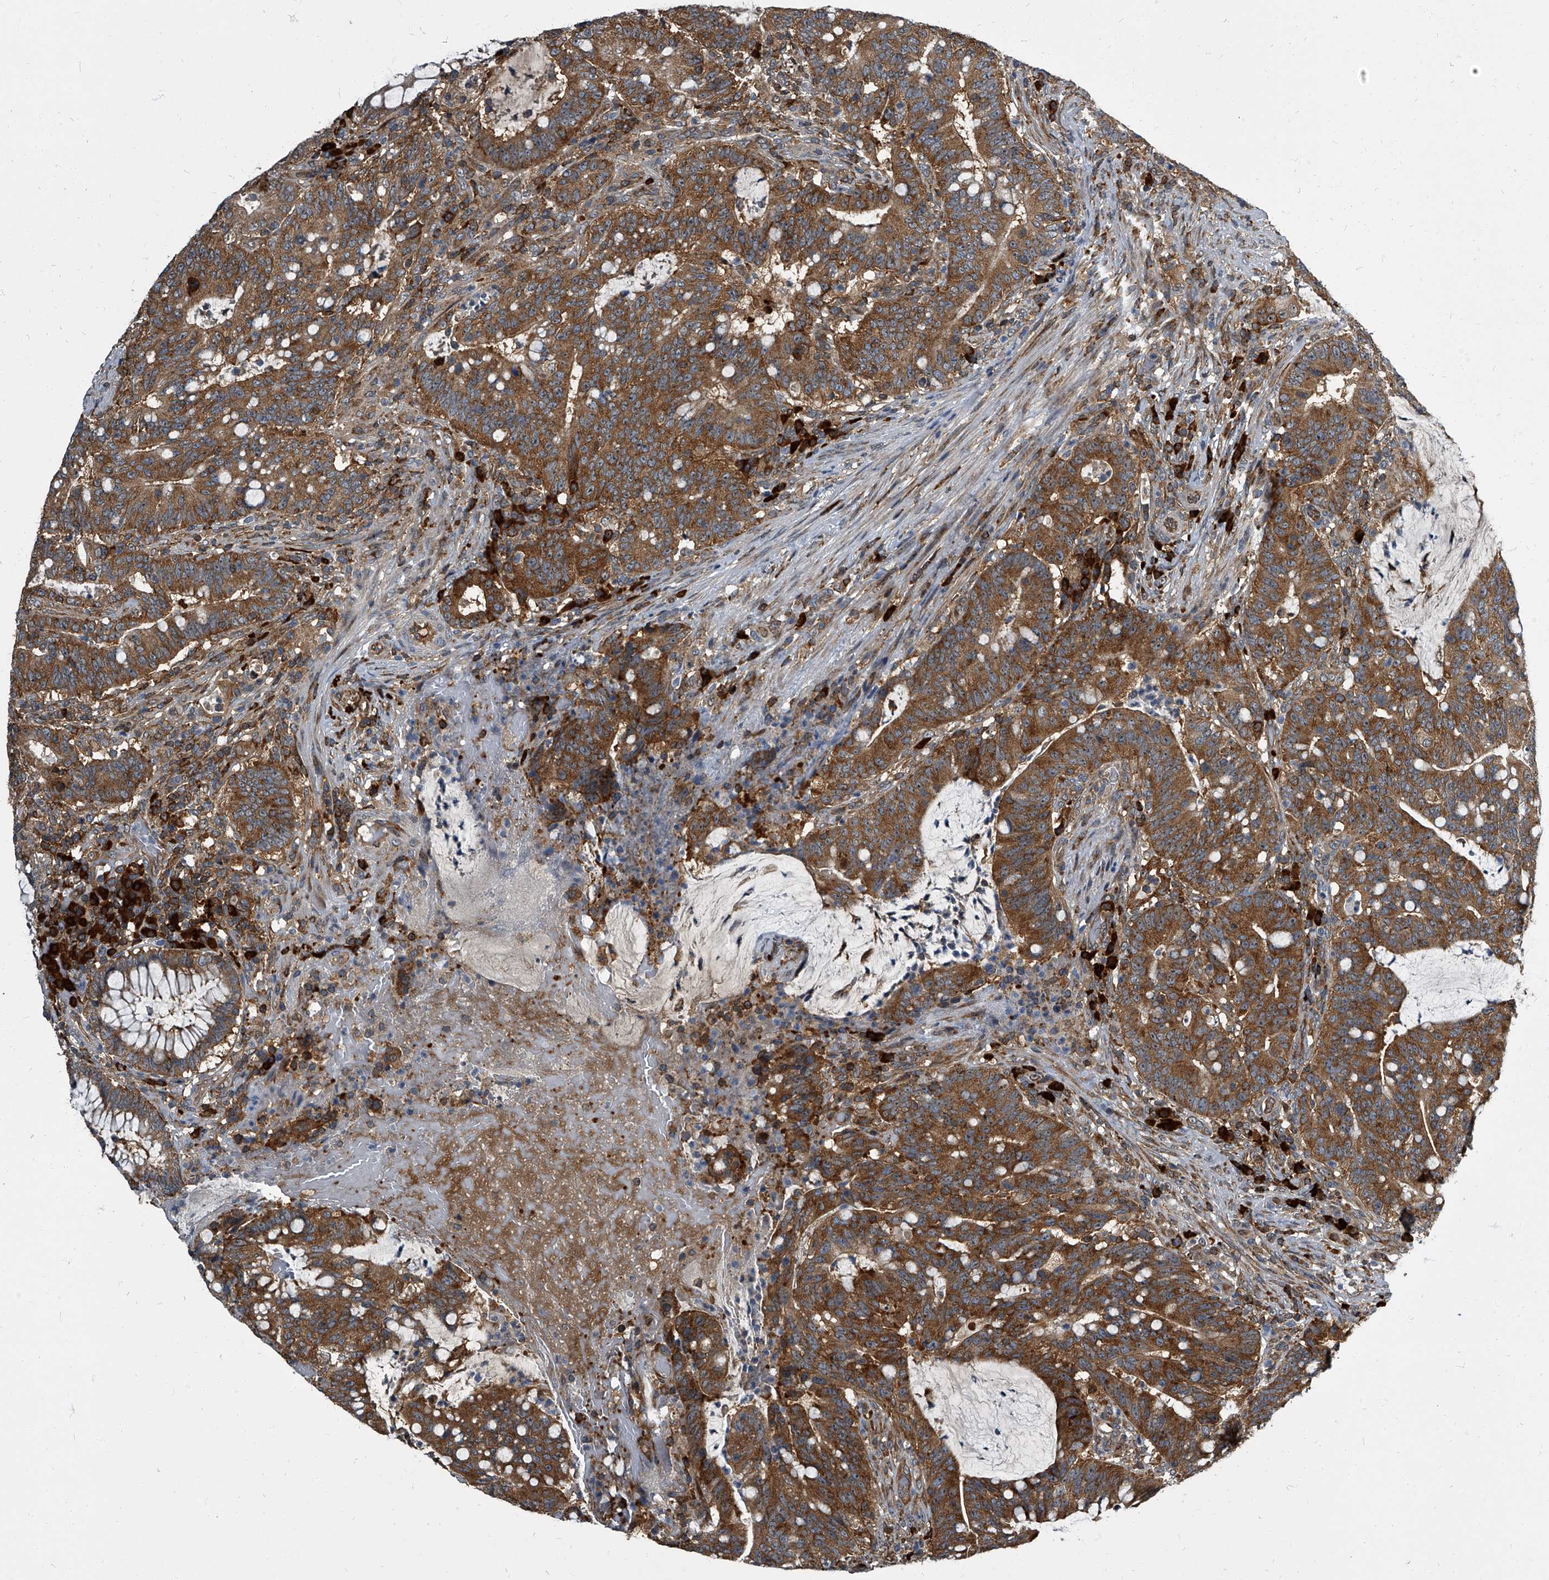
{"staining": {"intensity": "strong", "quantity": ">75%", "location": "cytoplasmic/membranous"}, "tissue": "colorectal cancer", "cell_type": "Tumor cells", "image_type": "cancer", "snomed": [{"axis": "morphology", "description": "Adenocarcinoma, NOS"}, {"axis": "topography", "description": "Colon"}], "caption": "A micrograph of human adenocarcinoma (colorectal) stained for a protein displays strong cytoplasmic/membranous brown staining in tumor cells. Immunohistochemistry stains the protein of interest in brown and the nuclei are stained blue.", "gene": "CDV3", "patient": {"sex": "female", "age": 66}}